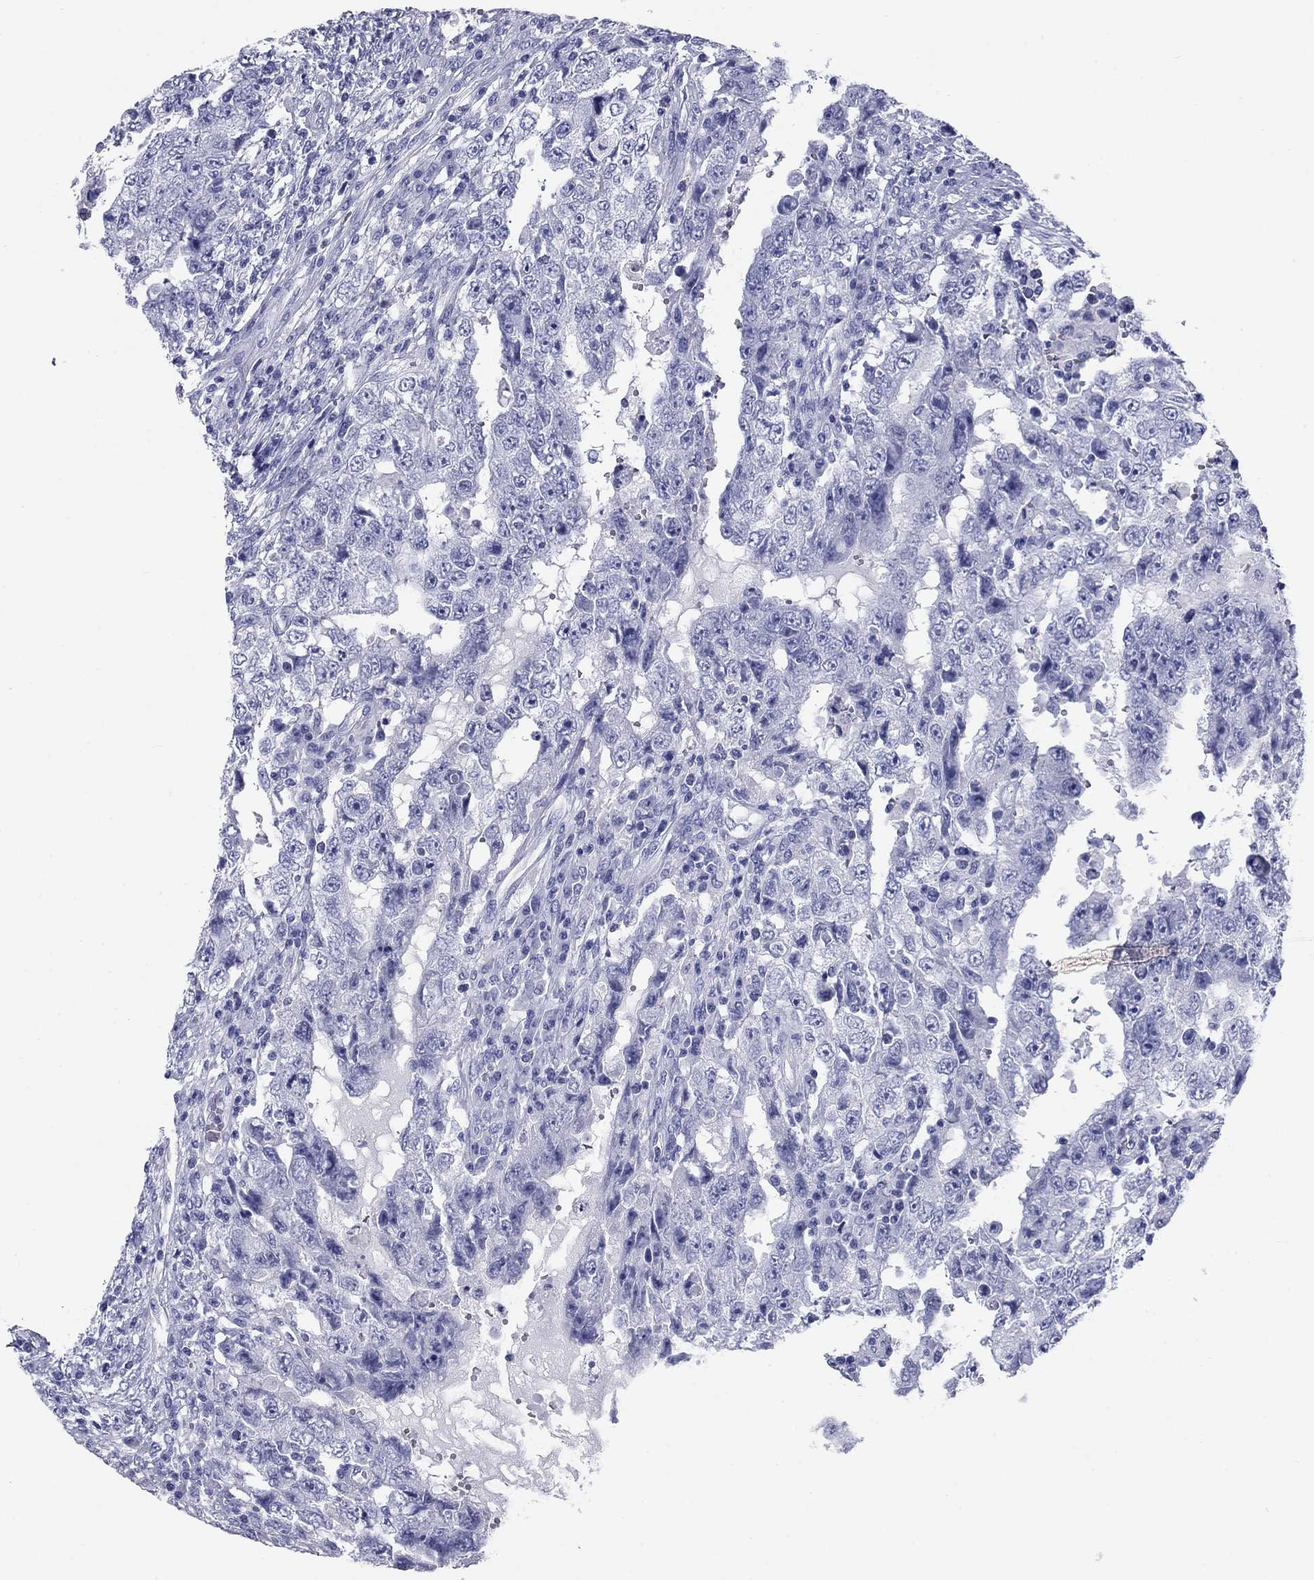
{"staining": {"intensity": "negative", "quantity": "none", "location": "none"}, "tissue": "testis cancer", "cell_type": "Tumor cells", "image_type": "cancer", "snomed": [{"axis": "morphology", "description": "Carcinoma, Embryonal, NOS"}, {"axis": "topography", "description": "Testis"}], "caption": "There is no significant positivity in tumor cells of embryonal carcinoma (testis). (Immunohistochemistry, brightfield microscopy, high magnification).", "gene": "NPPA", "patient": {"sex": "male", "age": 26}}